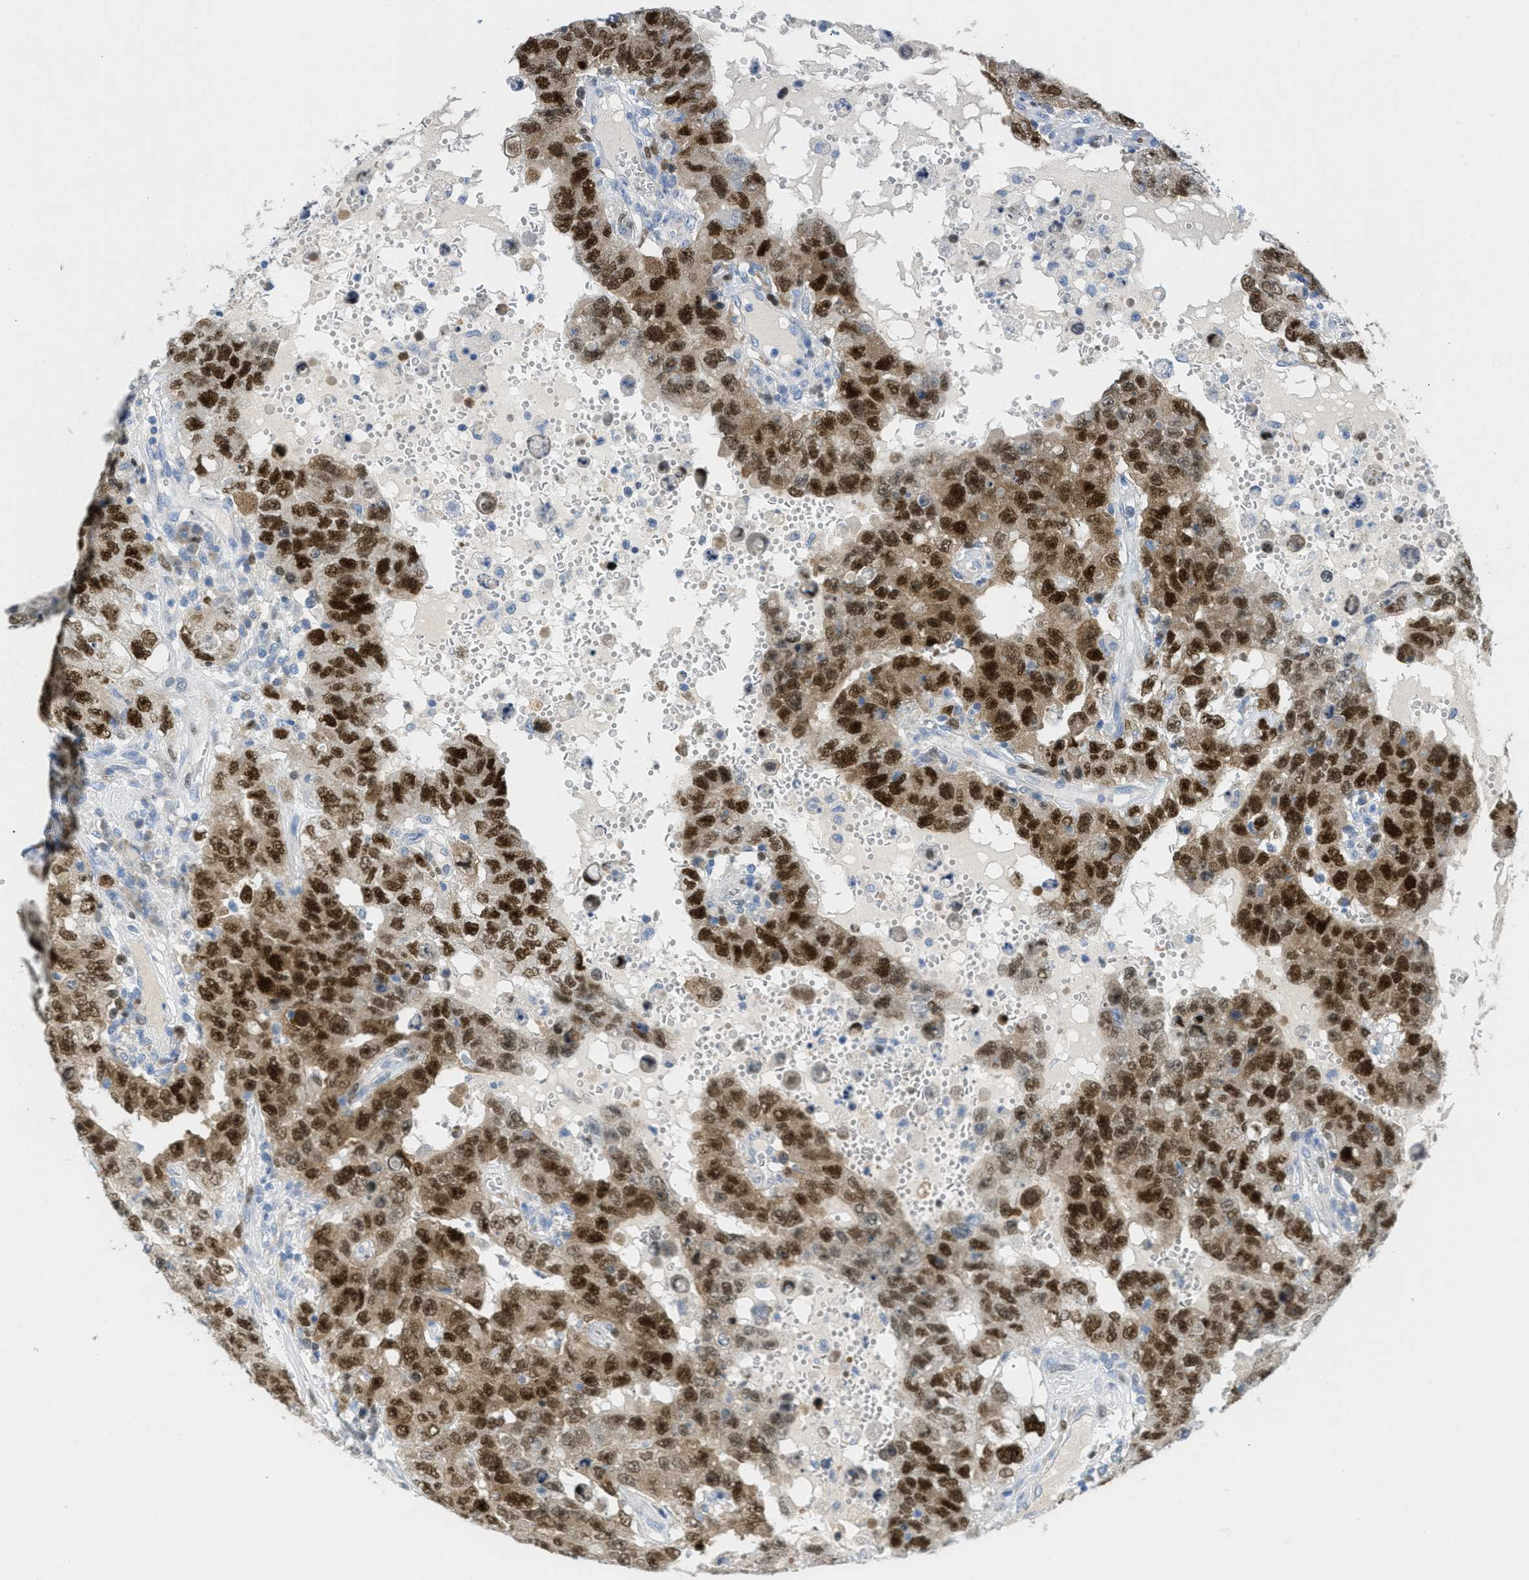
{"staining": {"intensity": "strong", "quantity": ">75%", "location": "cytoplasmic/membranous,nuclear"}, "tissue": "testis cancer", "cell_type": "Tumor cells", "image_type": "cancer", "snomed": [{"axis": "morphology", "description": "Carcinoma, Embryonal, NOS"}, {"axis": "topography", "description": "Testis"}], "caption": "Strong cytoplasmic/membranous and nuclear expression is identified in about >75% of tumor cells in testis cancer.", "gene": "ORC6", "patient": {"sex": "male", "age": 26}}